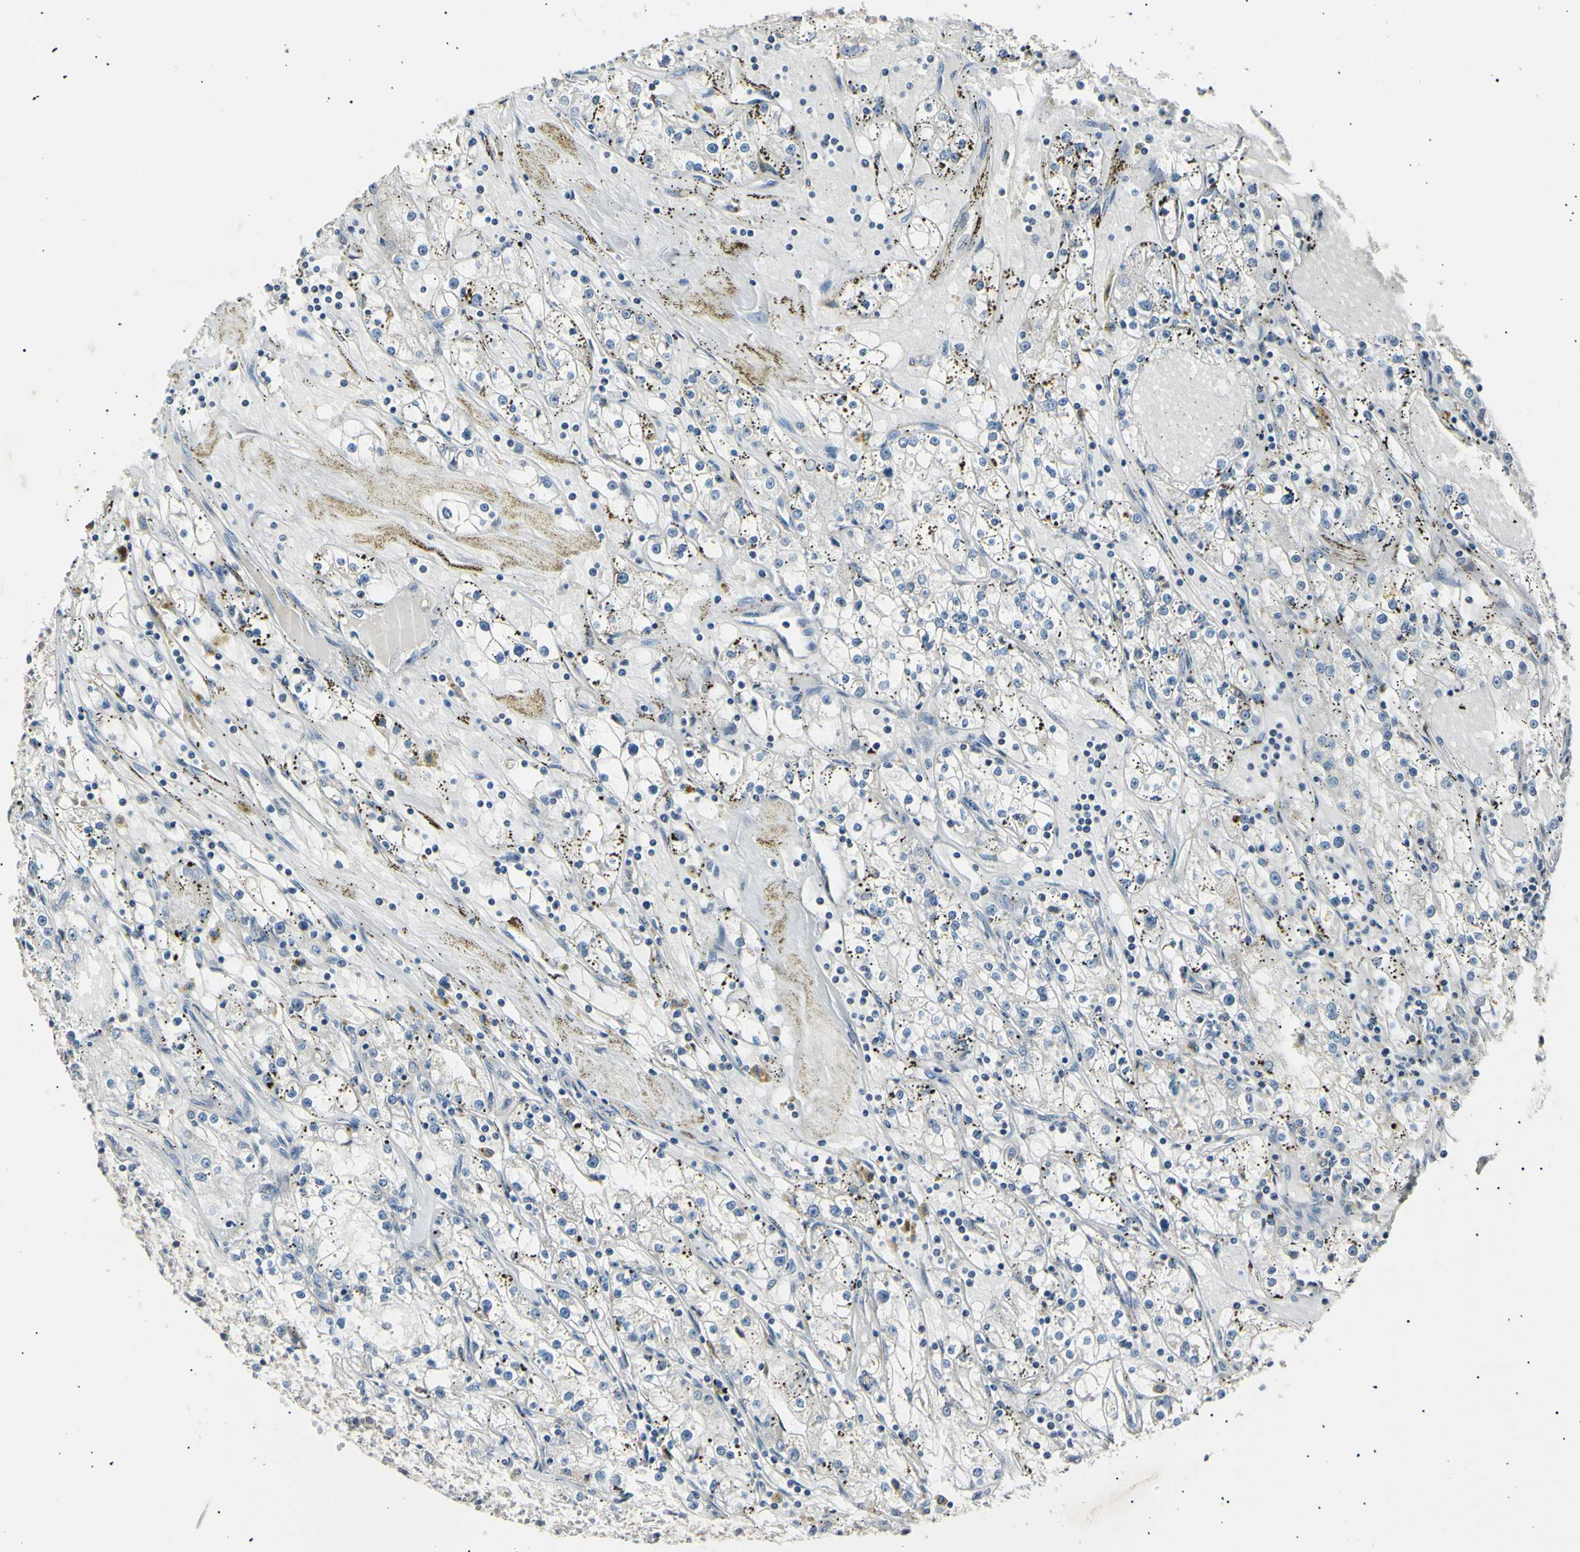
{"staining": {"intensity": "negative", "quantity": "none", "location": "none"}, "tissue": "renal cancer", "cell_type": "Tumor cells", "image_type": "cancer", "snomed": [{"axis": "morphology", "description": "Adenocarcinoma, NOS"}, {"axis": "topography", "description": "Kidney"}], "caption": "Tumor cells show no significant protein staining in renal cancer (adenocarcinoma).", "gene": "ITGA6", "patient": {"sex": "male", "age": 56}}